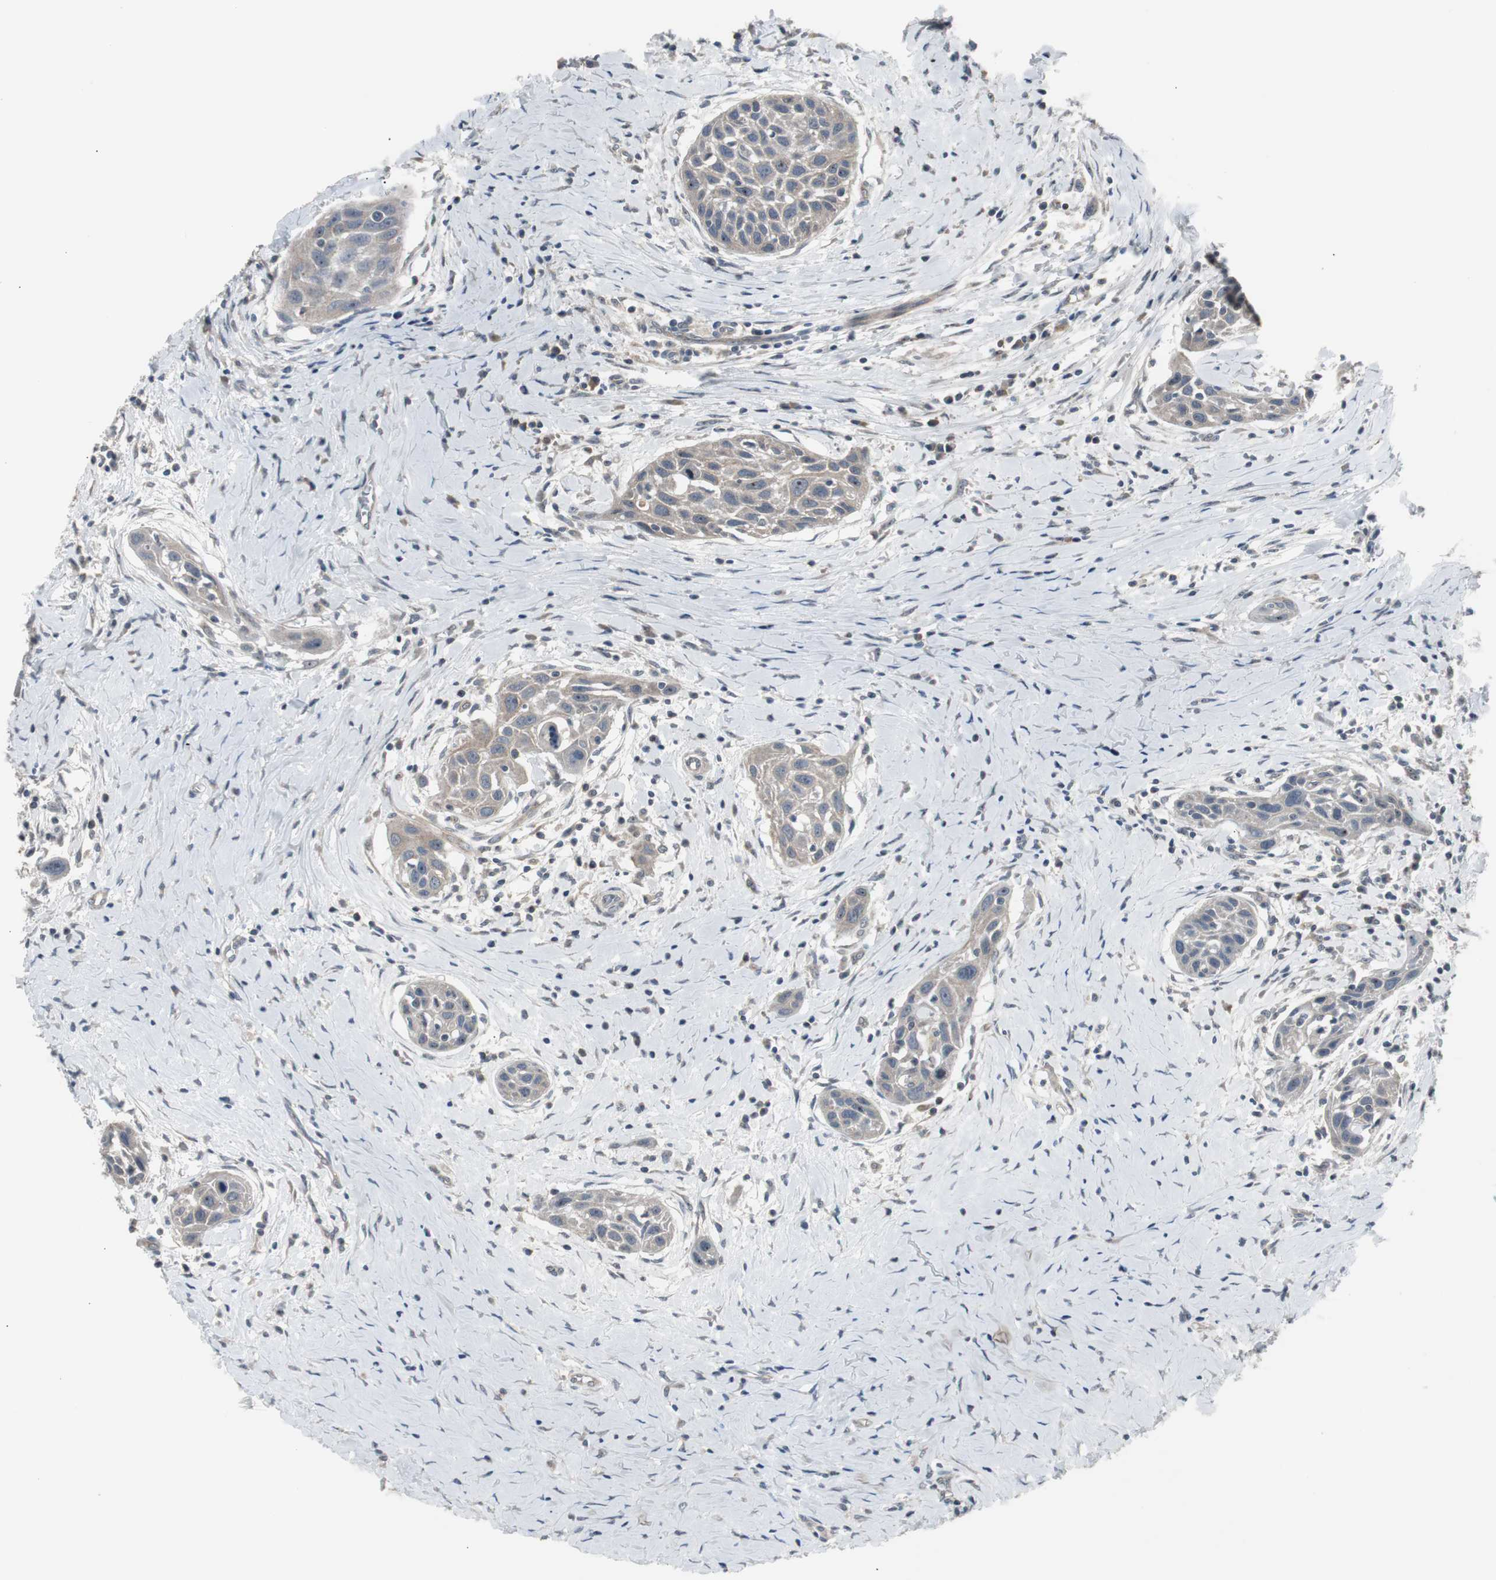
{"staining": {"intensity": "weak", "quantity": ">75%", "location": "cytoplasmic/membranous"}, "tissue": "head and neck cancer", "cell_type": "Tumor cells", "image_type": "cancer", "snomed": [{"axis": "morphology", "description": "Squamous cell carcinoma, NOS"}, {"axis": "topography", "description": "Oral tissue"}, {"axis": "topography", "description": "Head-Neck"}], "caption": "Squamous cell carcinoma (head and neck) stained with IHC exhibits weak cytoplasmic/membranous staining in approximately >75% of tumor cells. (DAB = brown stain, brightfield microscopy at high magnification).", "gene": "ZMPSTE24", "patient": {"sex": "female", "age": 50}}